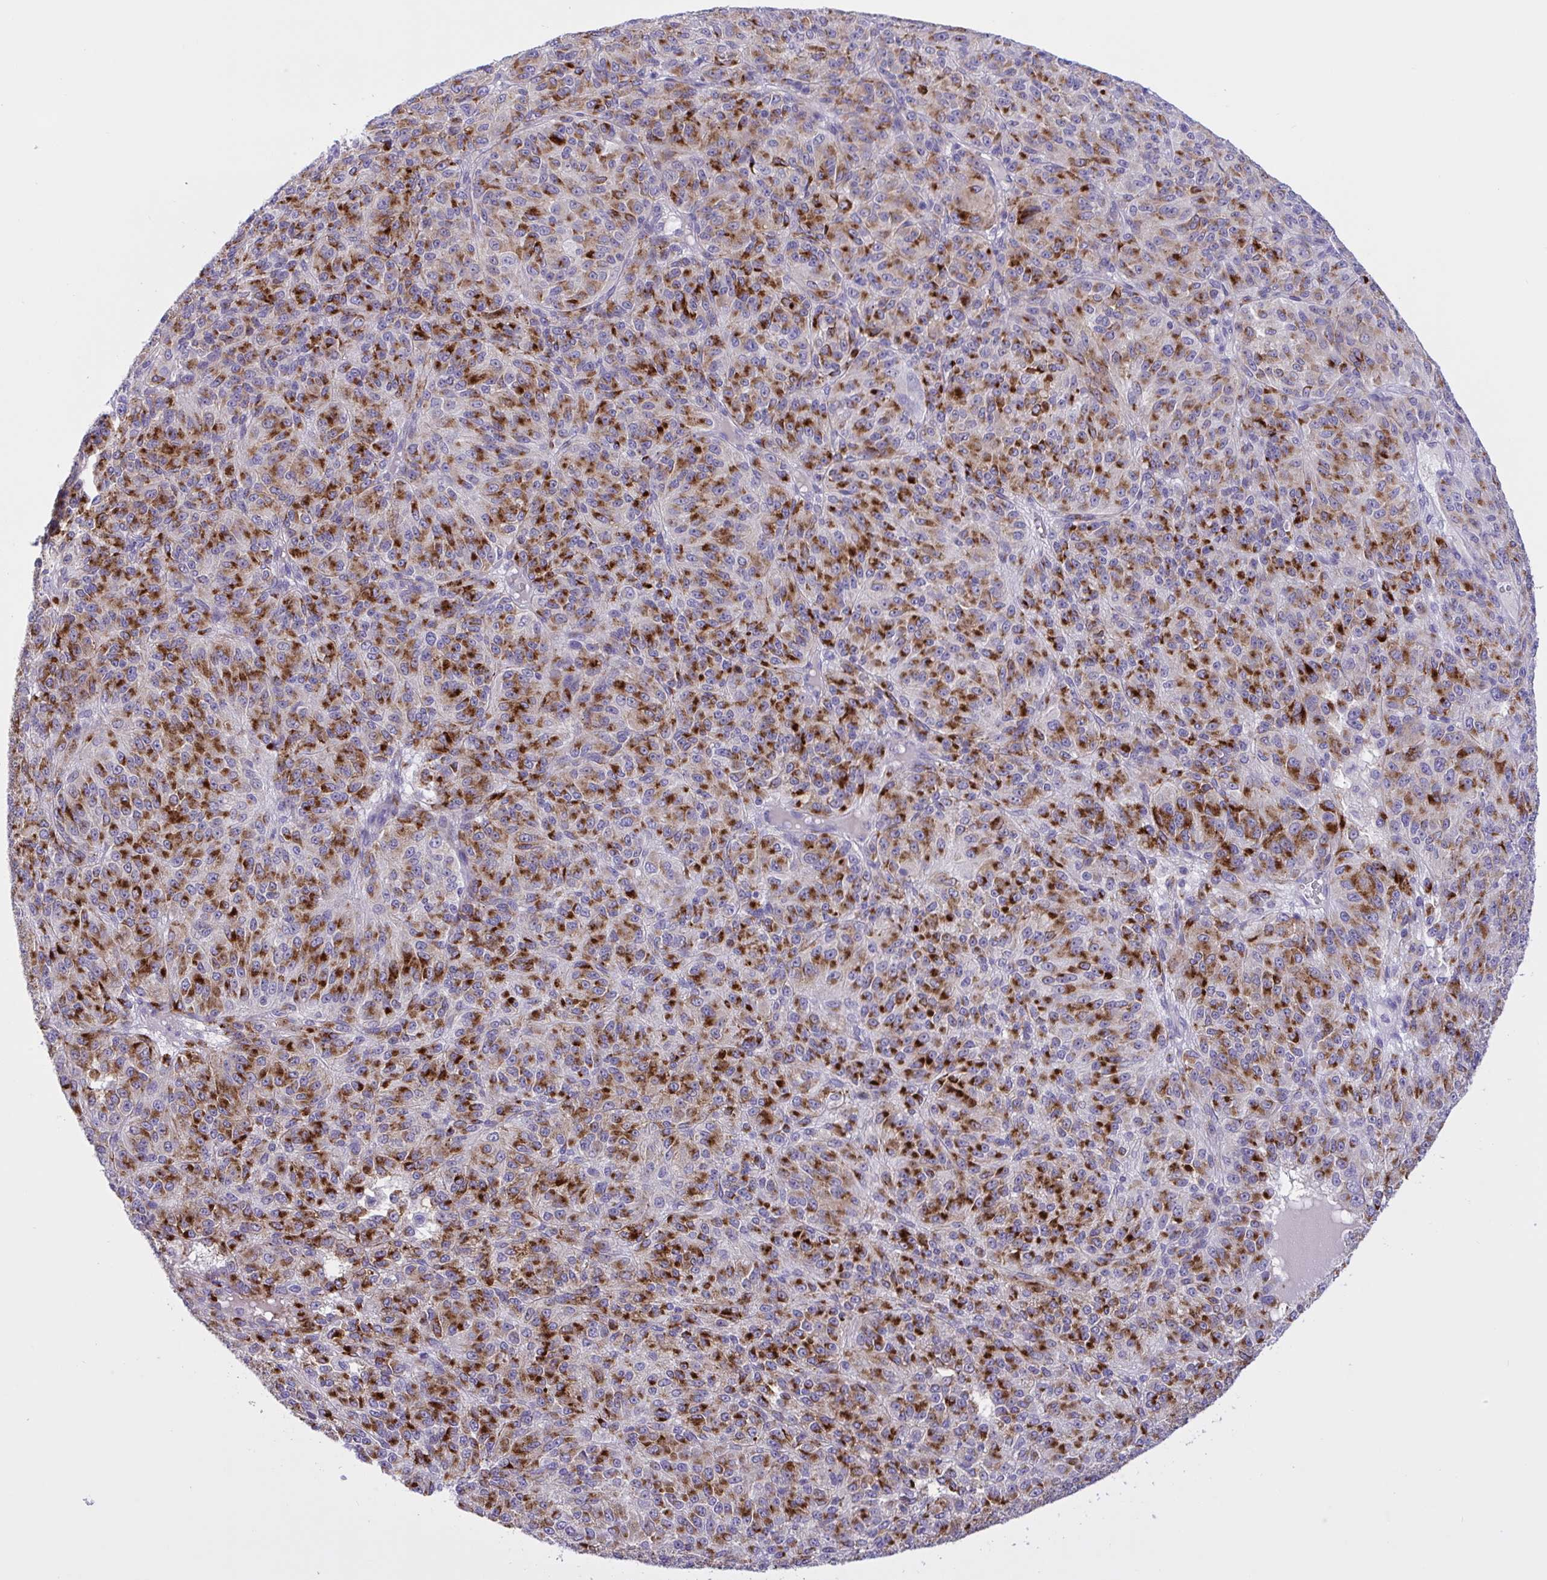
{"staining": {"intensity": "strong", "quantity": ">75%", "location": "cytoplasmic/membranous"}, "tissue": "melanoma", "cell_type": "Tumor cells", "image_type": "cancer", "snomed": [{"axis": "morphology", "description": "Malignant melanoma, Metastatic site"}, {"axis": "topography", "description": "Brain"}], "caption": "High-power microscopy captured an IHC histopathology image of malignant melanoma (metastatic site), revealing strong cytoplasmic/membranous positivity in about >75% of tumor cells.", "gene": "FAM86B1", "patient": {"sex": "female", "age": 56}}